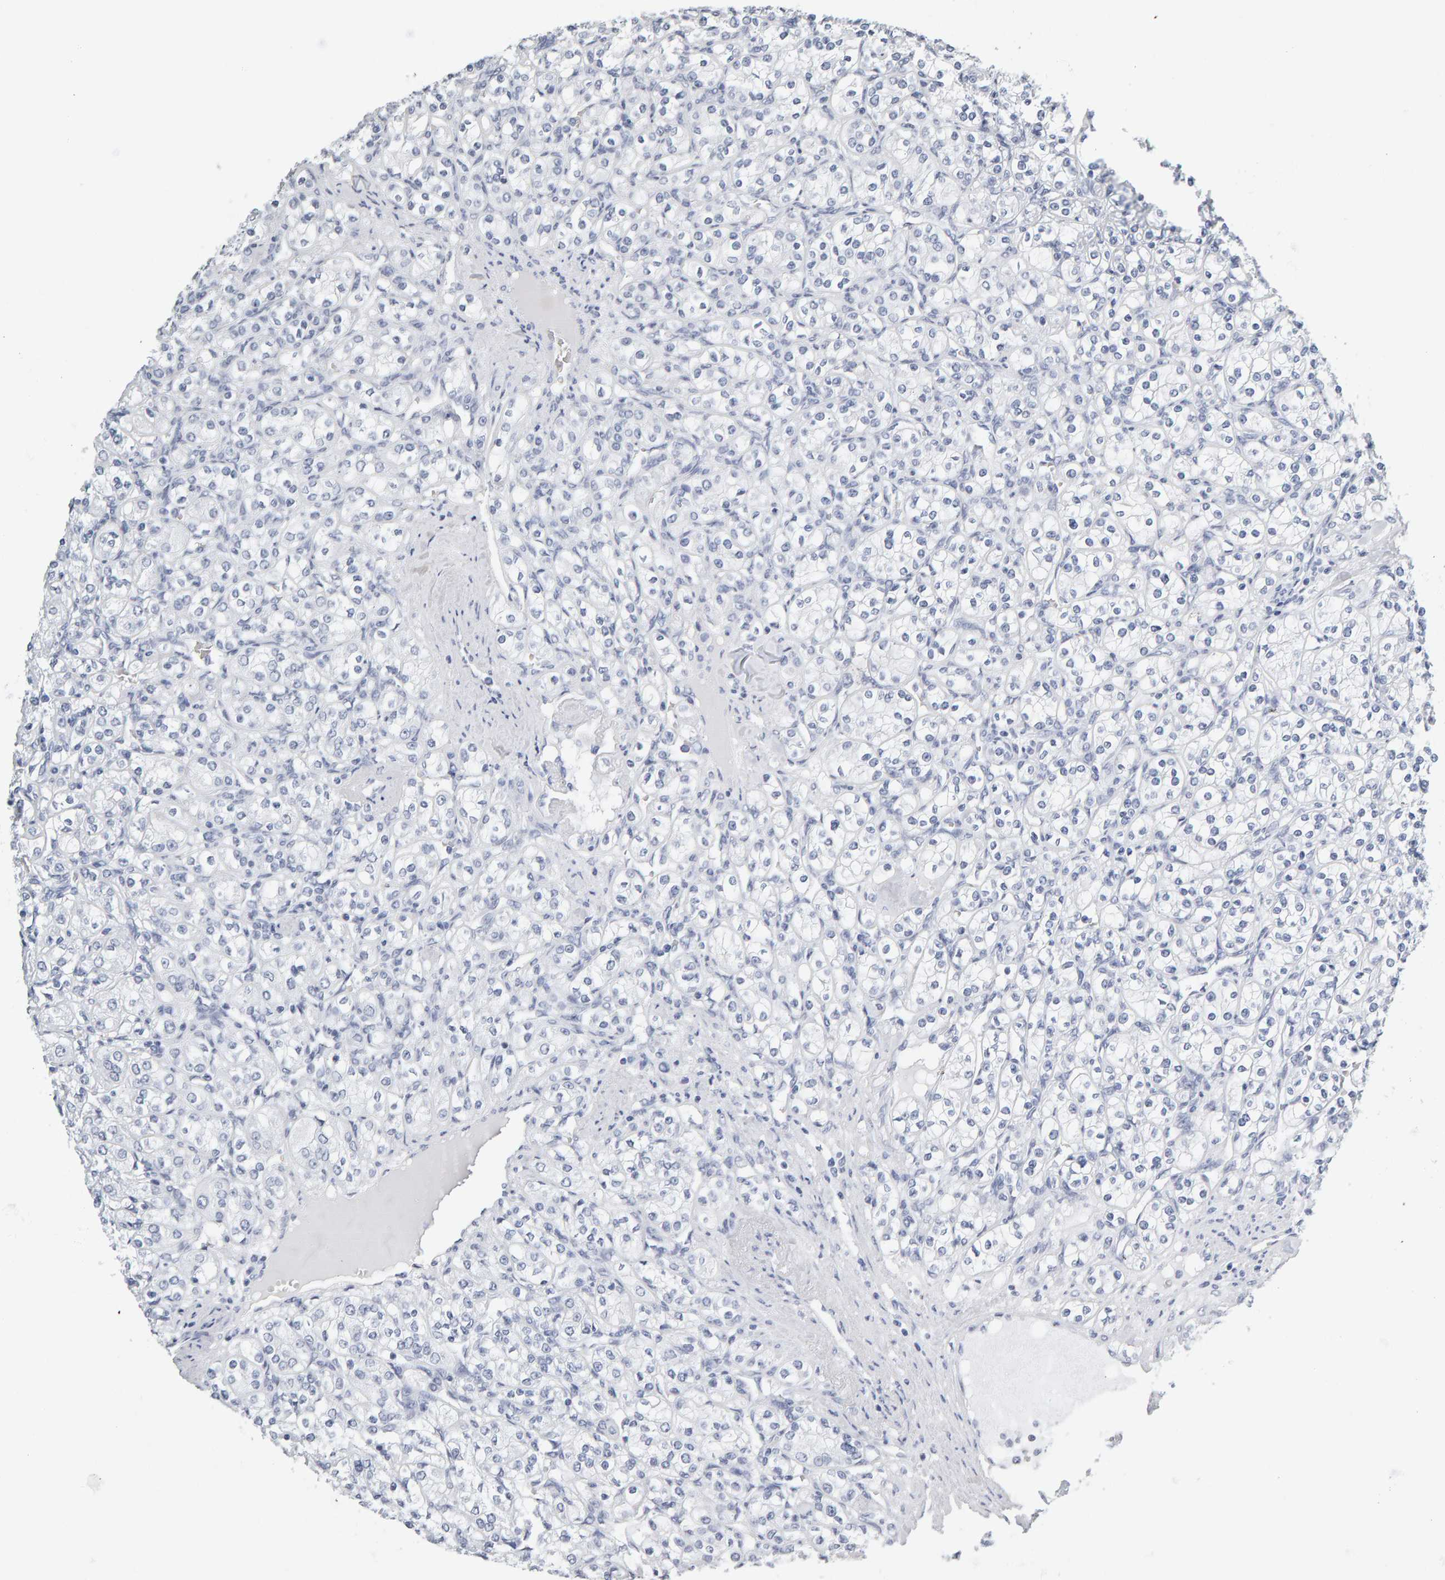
{"staining": {"intensity": "negative", "quantity": "none", "location": "none"}, "tissue": "renal cancer", "cell_type": "Tumor cells", "image_type": "cancer", "snomed": [{"axis": "morphology", "description": "Adenocarcinoma, NOS"}, {"axis": "topography", "description": "Kidney"}], "caption": "The image exhibits no significant positivity in tumor cells of adenocarcinoma (renal). Nuclei are stained in blue.", "gene": "SPACA3", "patient": {"sex": "male", "age": 77}}